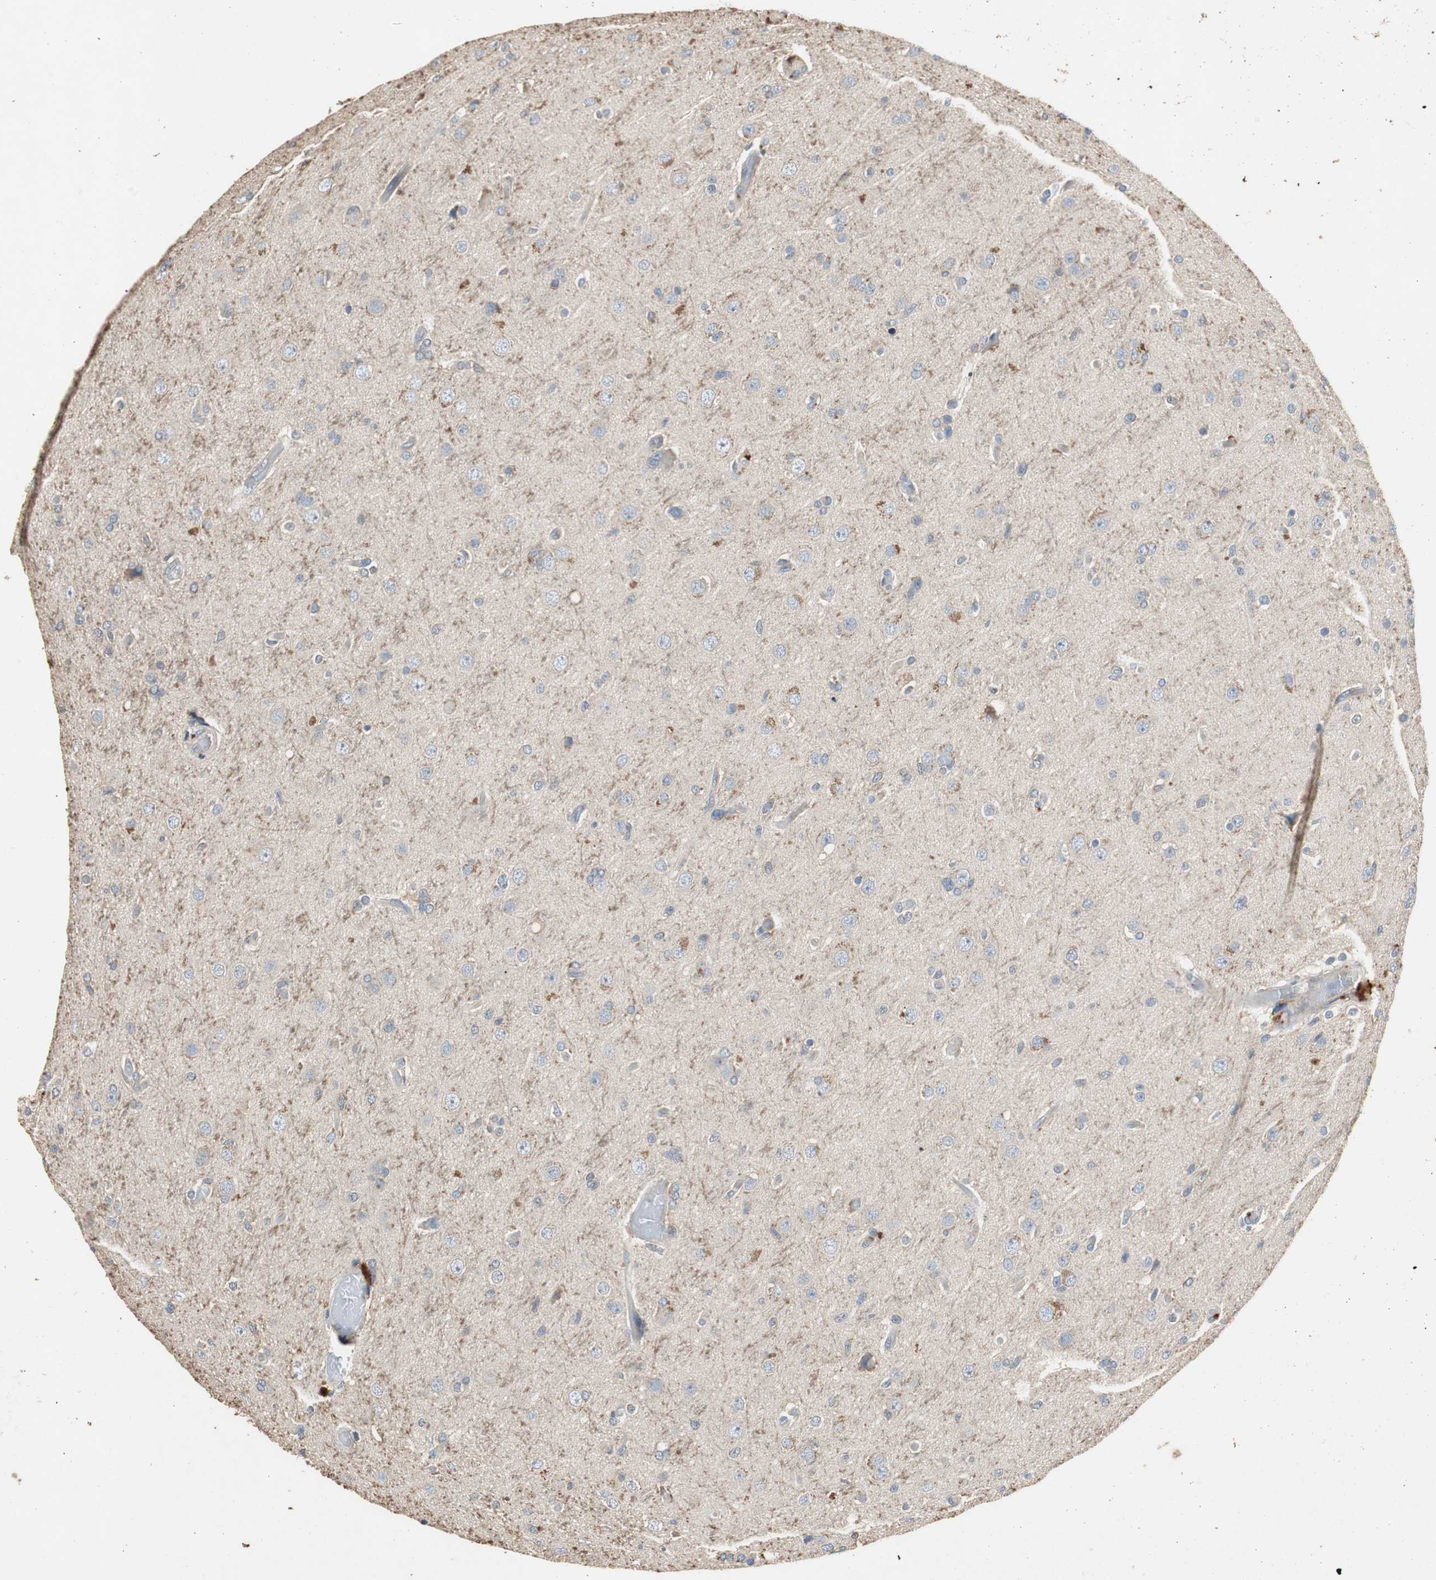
{"staining": {"intensity": "weak", "quantity": "<25%", "location": "cytoplasmic/membranous"}, "tissue": "glioma", "cell_type": "Tumor cells", "image_type": "cancer", "snomed": [{"axis": "morphology", "description": "Glioma, malignant, High grade"}, {"axis": "topography", "description": "Brain"}], "caption": "Protein analysis of glioma demonstrates no significant staining in tumor cells.", "gene": "TNFRSF14", "patient": {"sex": "male", "age": 33}}